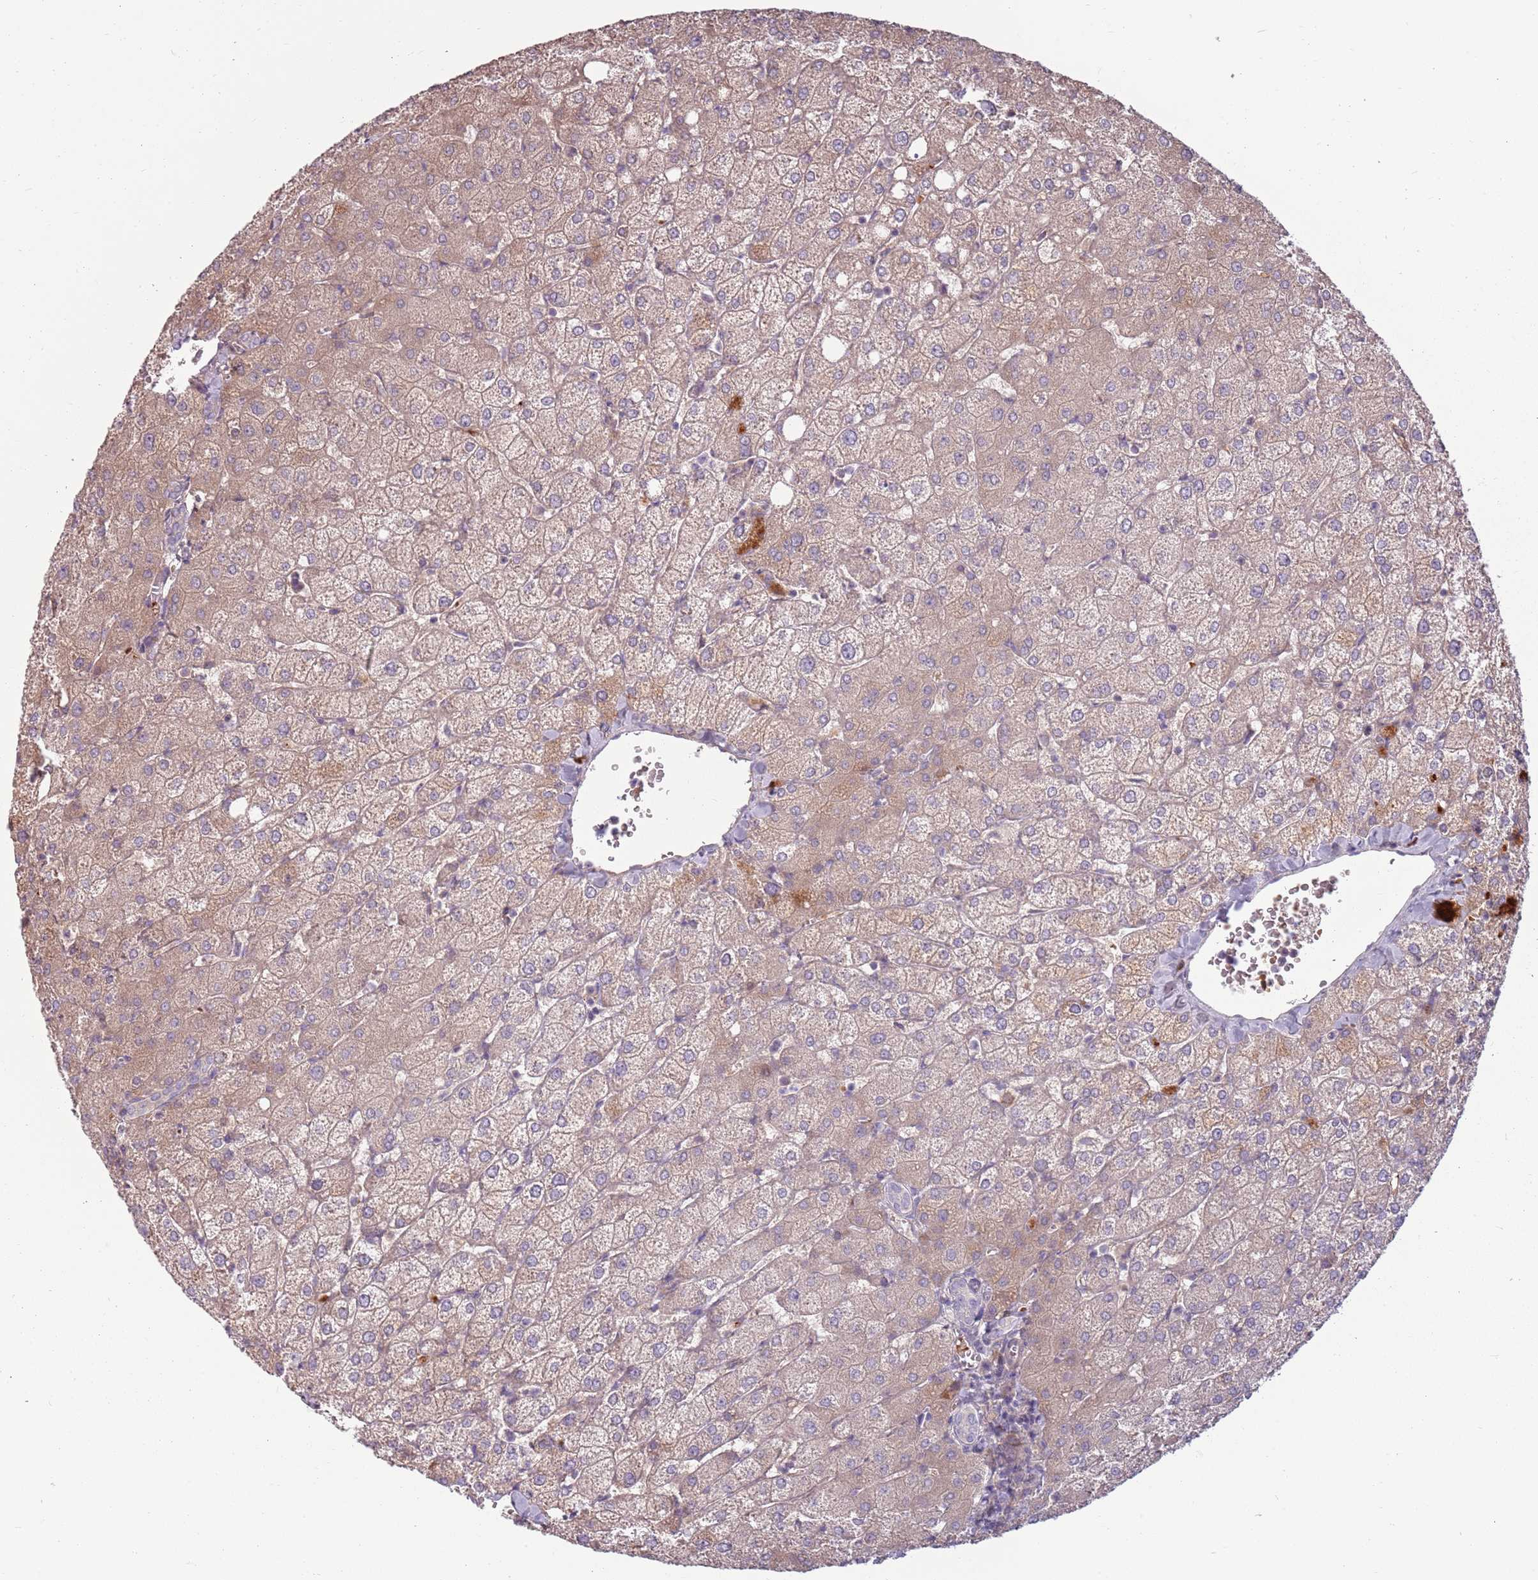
{"staining": {"intensity": "weak", "quantity": "<25%", "location": "cytoplasmic/membranous"}, "tissue": "liver", "cell_type": "Cholangiocytes", "image_type": "normal", "snomed": [{"axis": "morphology", "description": "Normal tissue, NOS"}, {"axis": "topography", "description": "Liver"}], "caption": "DAB (3,3'-diaminobenzidine) immunohistochemical staining of benign liver shows no significant staining in cholangiocytes.", "gene": "HSPA14", "patient": {"sex": "female", "age": 54}}